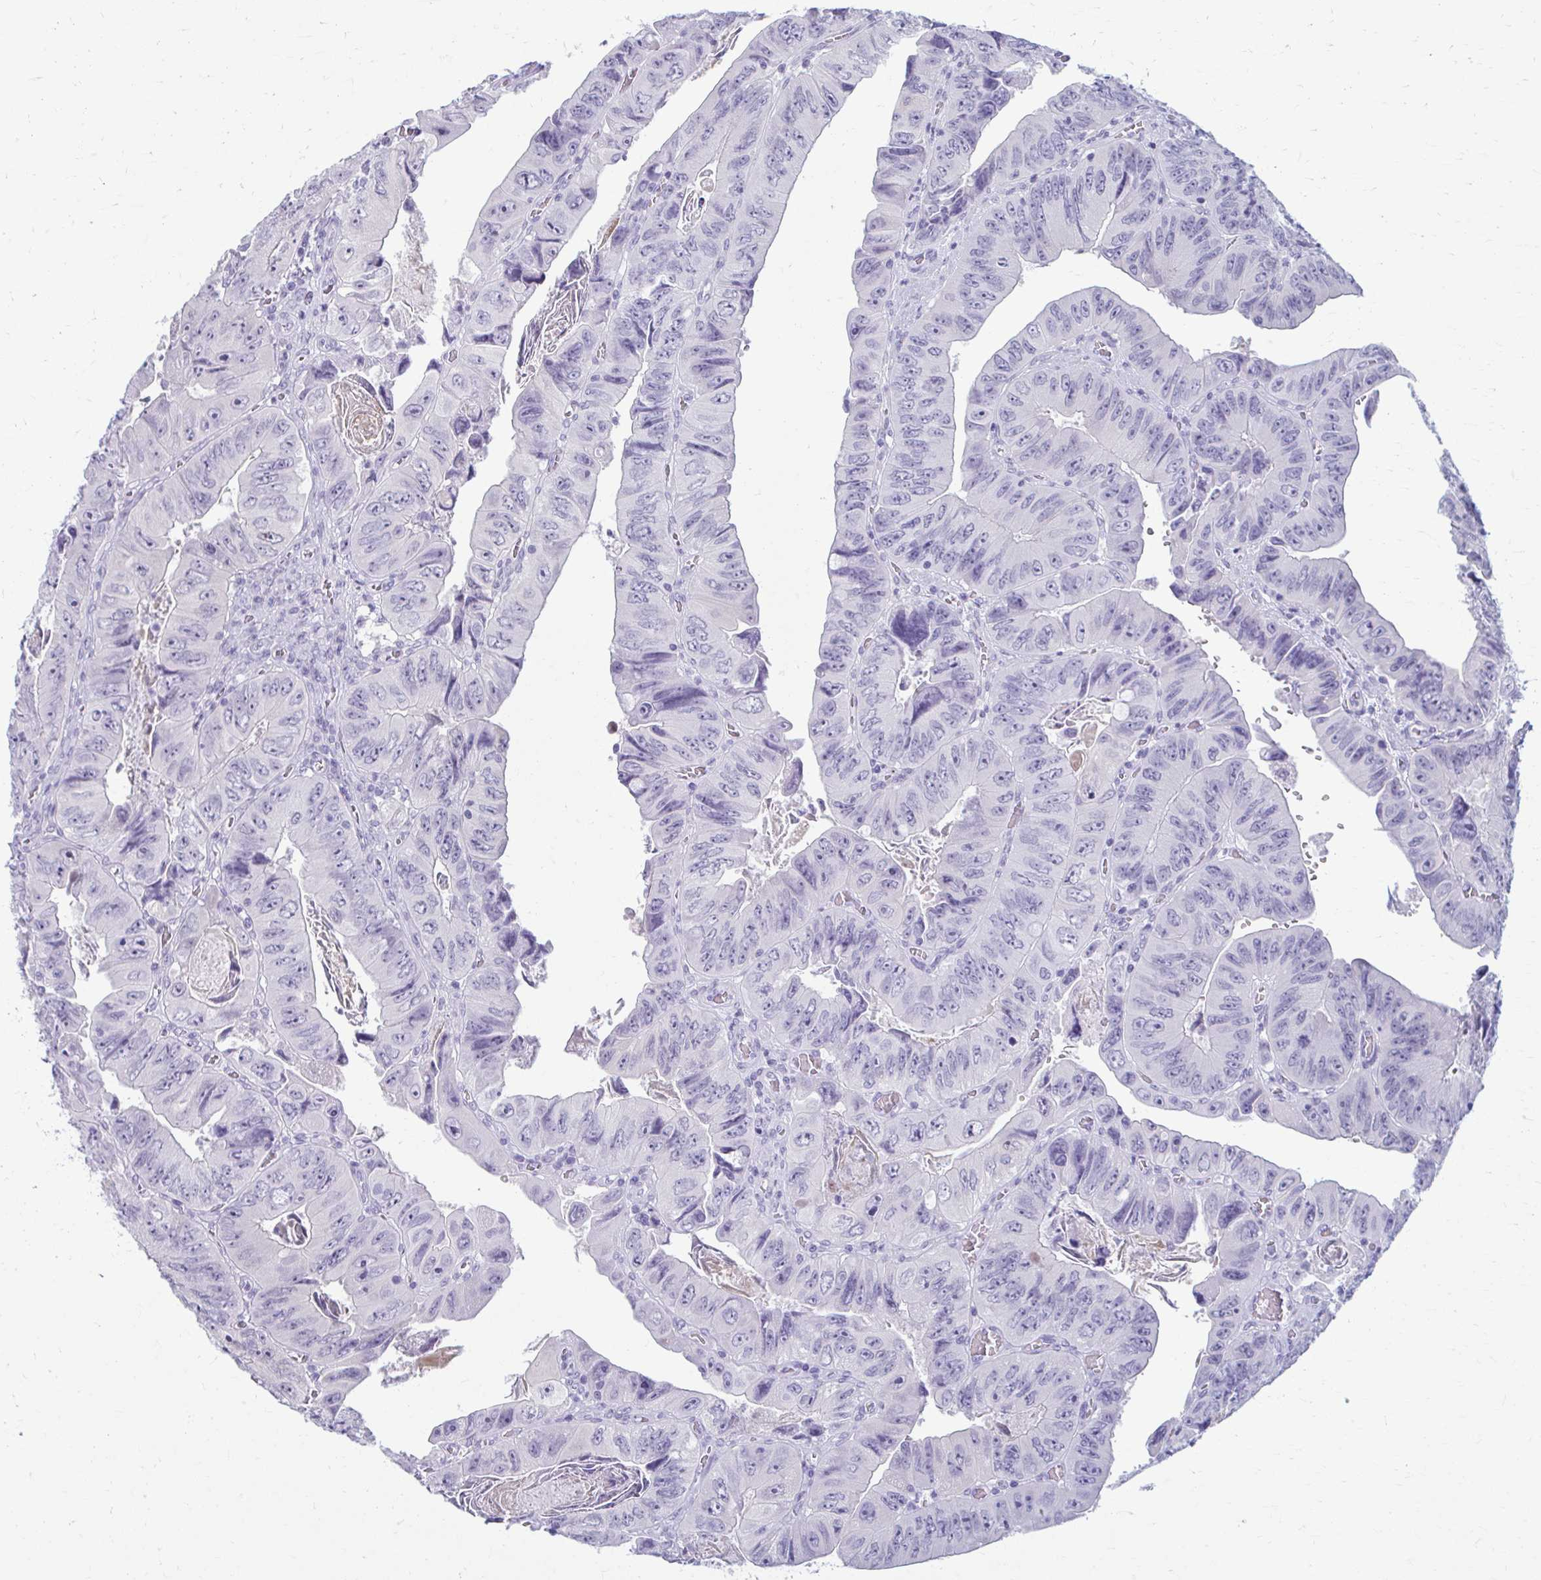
{"staining": {"intensity": "negative", "quantity": "none", "location": "none"}, "tissue": "colorectal cancer", "cell_type": "Tumor cells", "image_type": "cancer", "snomed": [{"axis": "morphology", "description": "Adenocarcinoma, NOS"}, {"axis": "topography", "description": "Colon"}], "caption": "This micrograph is of adenocarcinoma (colorectal) stained with immunohistochemistry to label a protein in brown with the nuclei are counter-stained blue. There is no expression in tumor cells.", "gene": "LDLRAP1", "patient": {"sex": "female", "age": 84}}